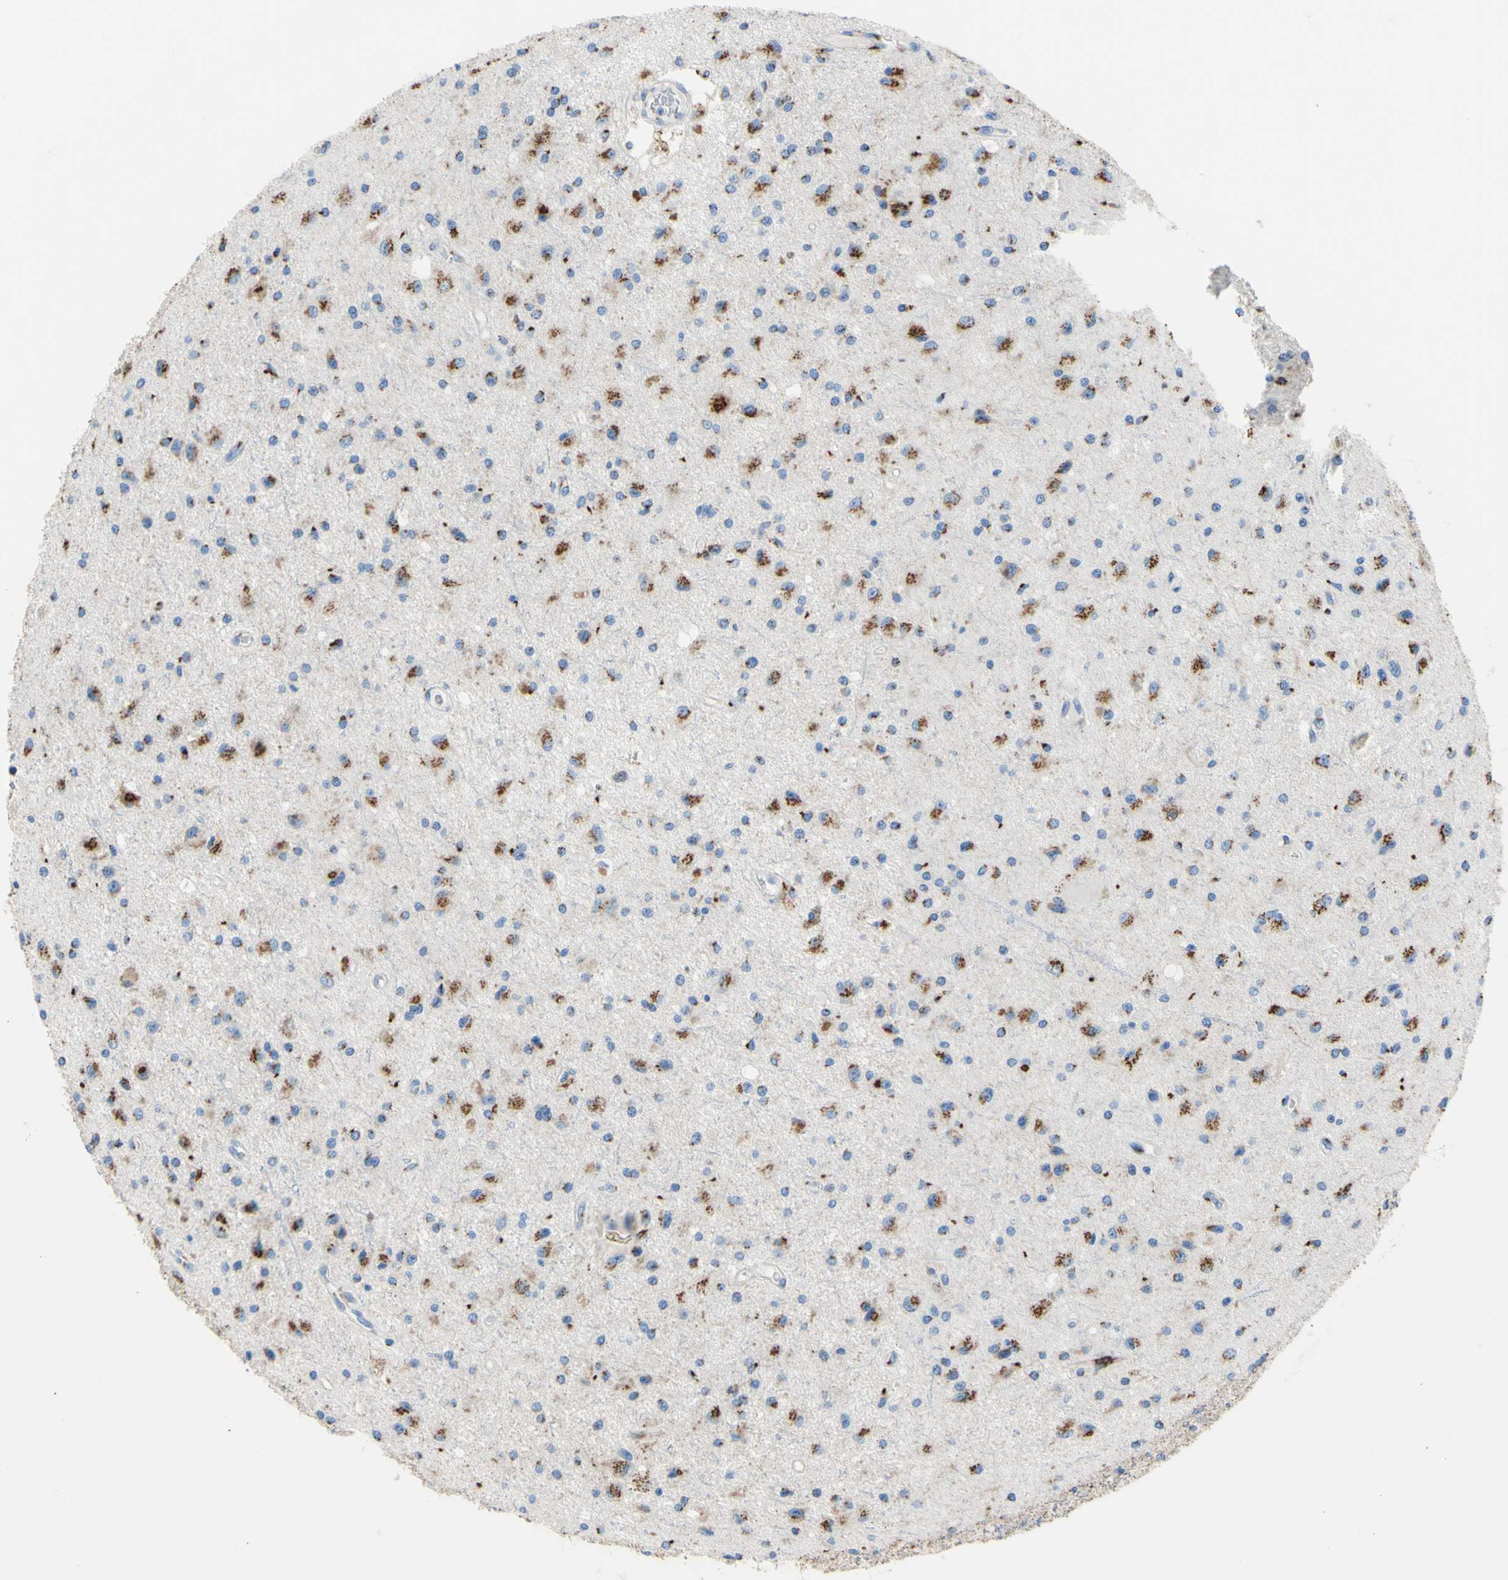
{"staining": {"intensity": "moderate", "quantity": "25%-75%", "location": "cytoplasmic/membranous"}, "tissue": "glioma", "cell_type": "Tumor cells", "image_type": "cancer", "snomed": [{"axis": "morphology", "description": "Glioma, malignant, Low grade"}, {"axis": "topography", "description": "Brain"}], "caption": "Protein staining exhibits moderate cytoplasmic/membranous positivity in approximately 25%-75% of tumor cells in glioma. (Stains: DAB (3,3'-diaminobenzidine) in brown, nuclei in blue, Microscopy: brightfield microscopy at high magnification).", "gene": "GALNT2", "patient": {"sex": "male", "age": 58}}